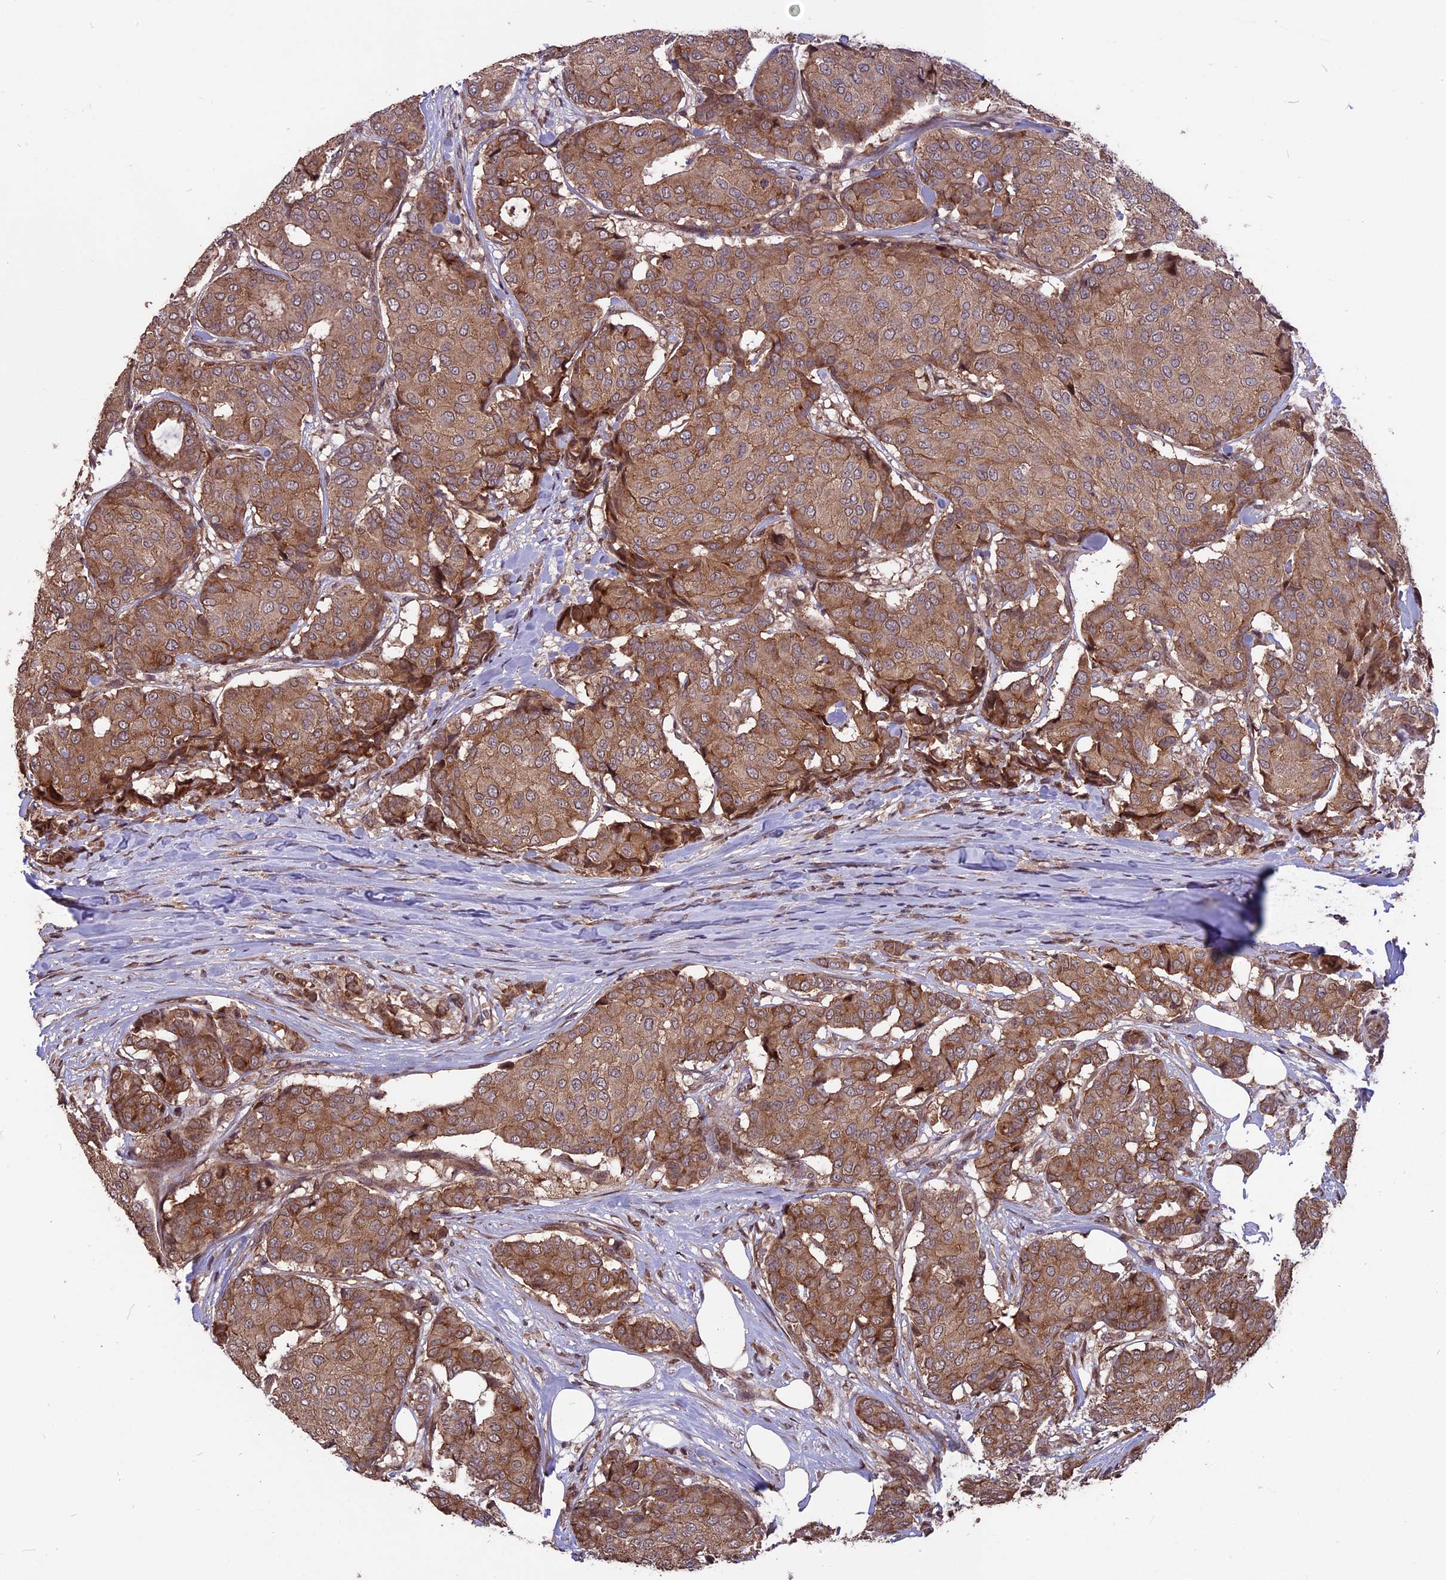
{"staining": {"intensity": "moderate", "quantity": ">75%", "location": "cytoplasmic/membranous"}, "tissue": "breast cancer", "cell_type": "Tumor cells", "image_type": "cancer", "snomed": [{"axis": "morphology", "description": "Duct carcinoma"}, {"axis": "topography", "description": "Breast"}], "caption": "IHC (DAB) staining of human breast infiltrating ductal carcinoma shows moderate cytoplasmic/membranous protein staining in approximately >75% of tumor cells. The protein of interest is shown in brown color, while the nuclei are stained blue.", "gene": "ZNF598", "patient": {"sex": "female", "age": 75}}